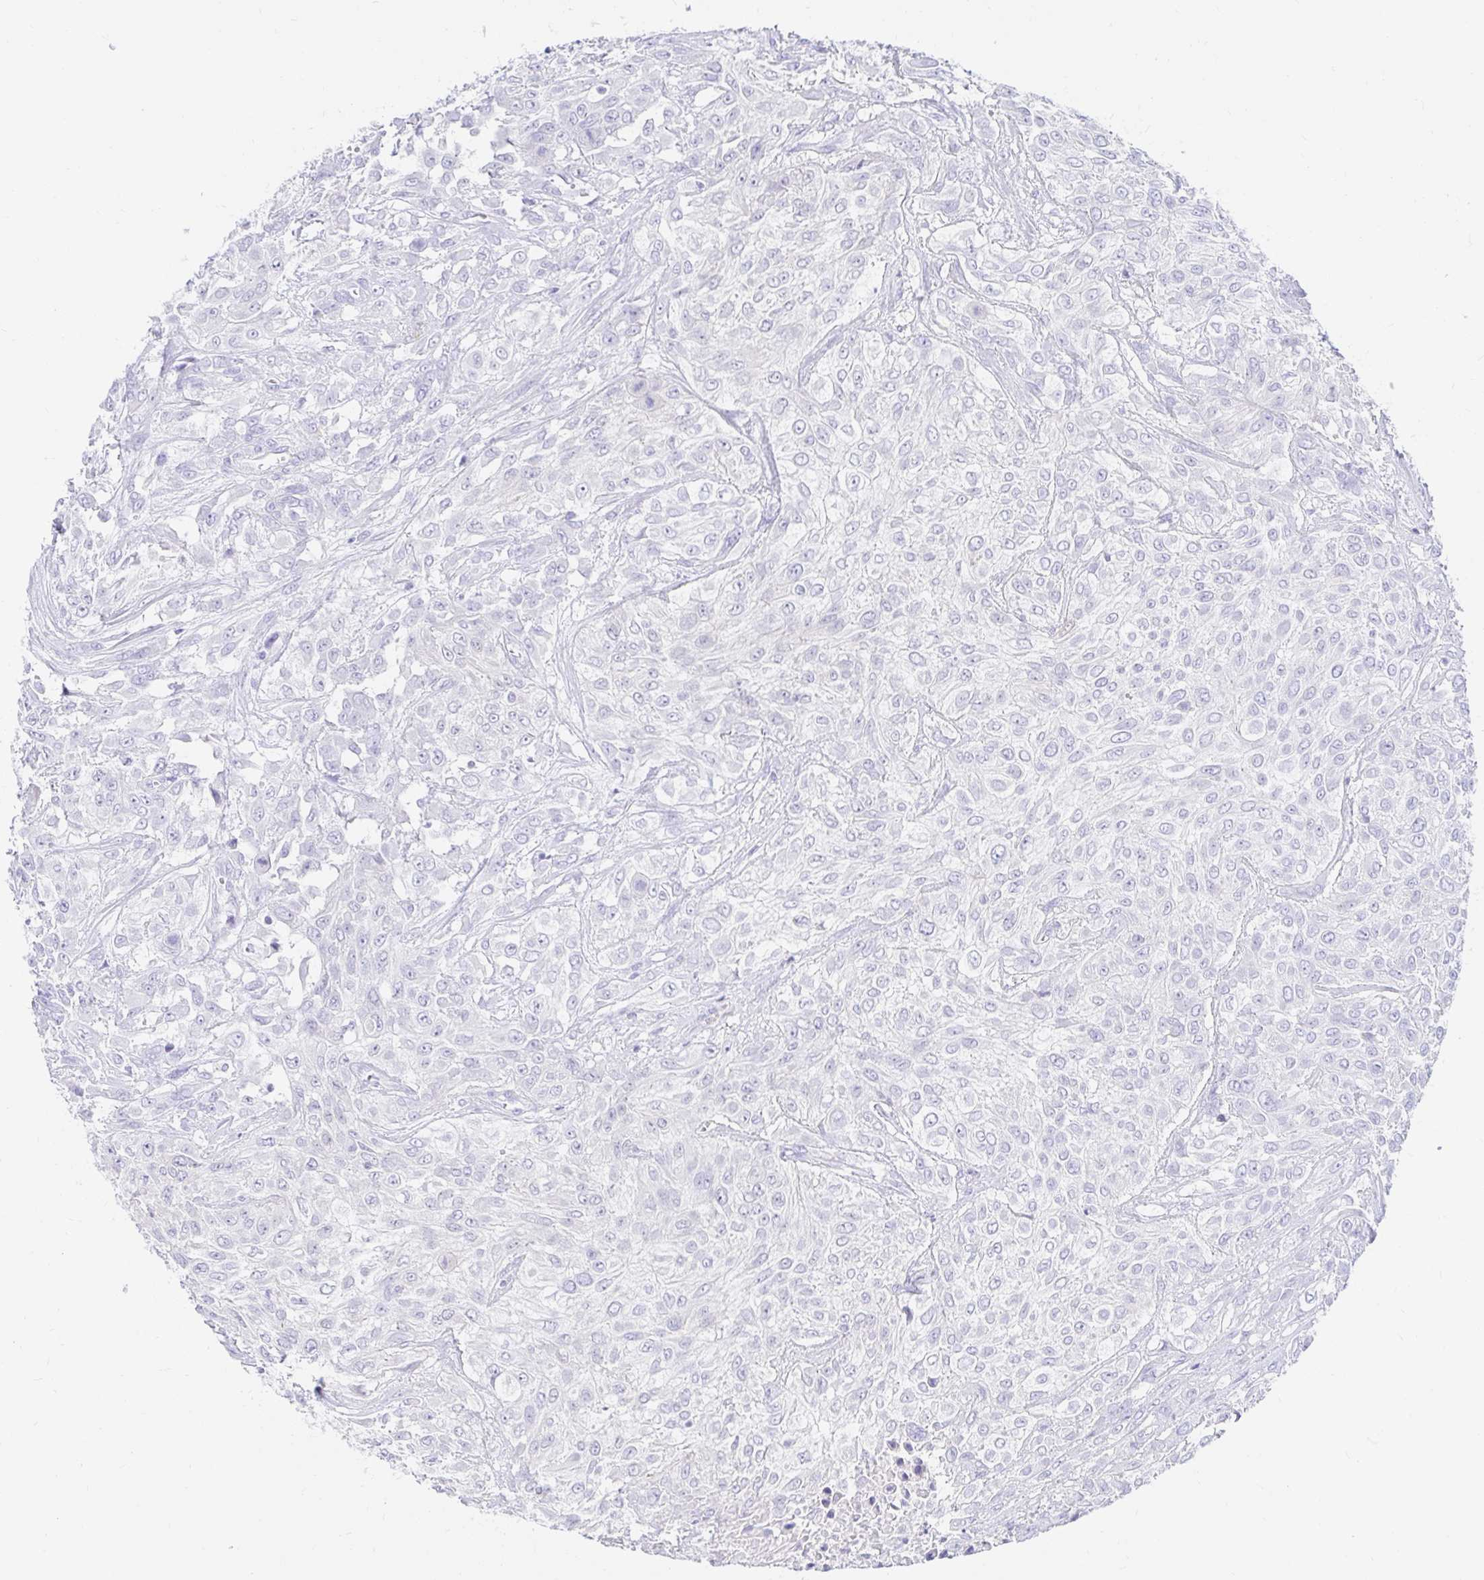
{"staining": {"intensity": "negative", "quantity": "none", "location": "none"}, "tissue": "urothelial cancer", "cell_type": "Tumor cells", "image_type": "cancer", "snomed": [{"axis": "morphology", "description": "Urothelial carcinoma, High grade"}, {"axis": "topography", "description": "Urinary bladder"}], "caption": "Histopathology image shows no significant protein staining in tumor cells of urothelial cancer. (DAB (3,3'-diaminobenzidine) immunohistochemistry visualized using brightfield microscopy, high magnification).", "gene": "PPP1R1B", "patient": {"sex": "male", "age": 57}}